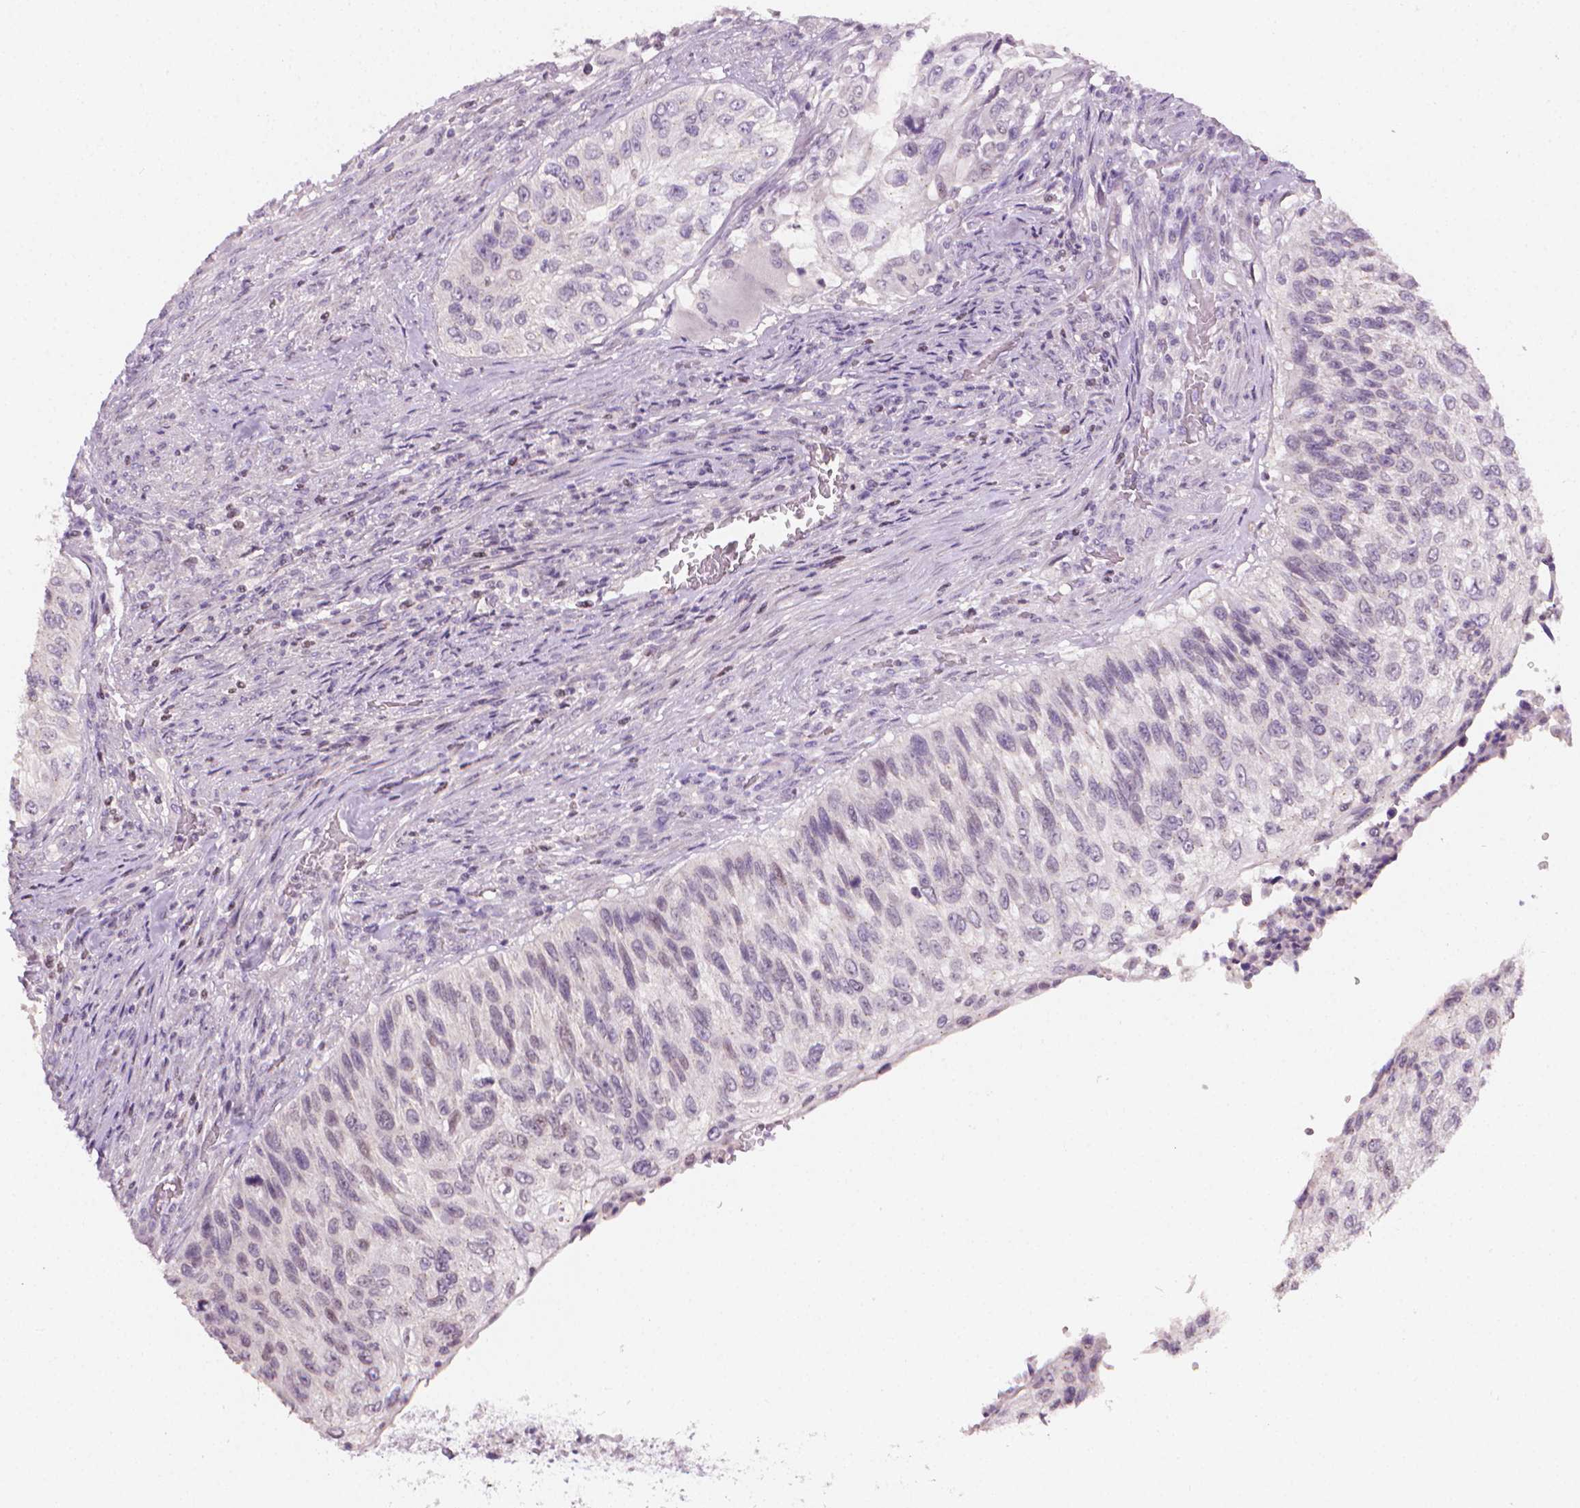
{"staining": {"intensity": "negative", "quantity": "none", "location": "none"}, "tissue": "urothelial cancer", "cell_type": "Tumor cells", "image_type": "cancer", "snomed": [{"axis": "morphology", "description": "Urothelial carcinoma, High grade"}, {"axis": "topography", "description": "Urinary bladder"}], "caption": "Photomicrograph shows no protein positivity in tumor cells of urothelial cancer tissue. The staining is performed using DAB brown chromogen with nuclei counter-stained in using hematoxylin.", "gene": "NCAN", "patient": {"sex": "female", "age": 60}}